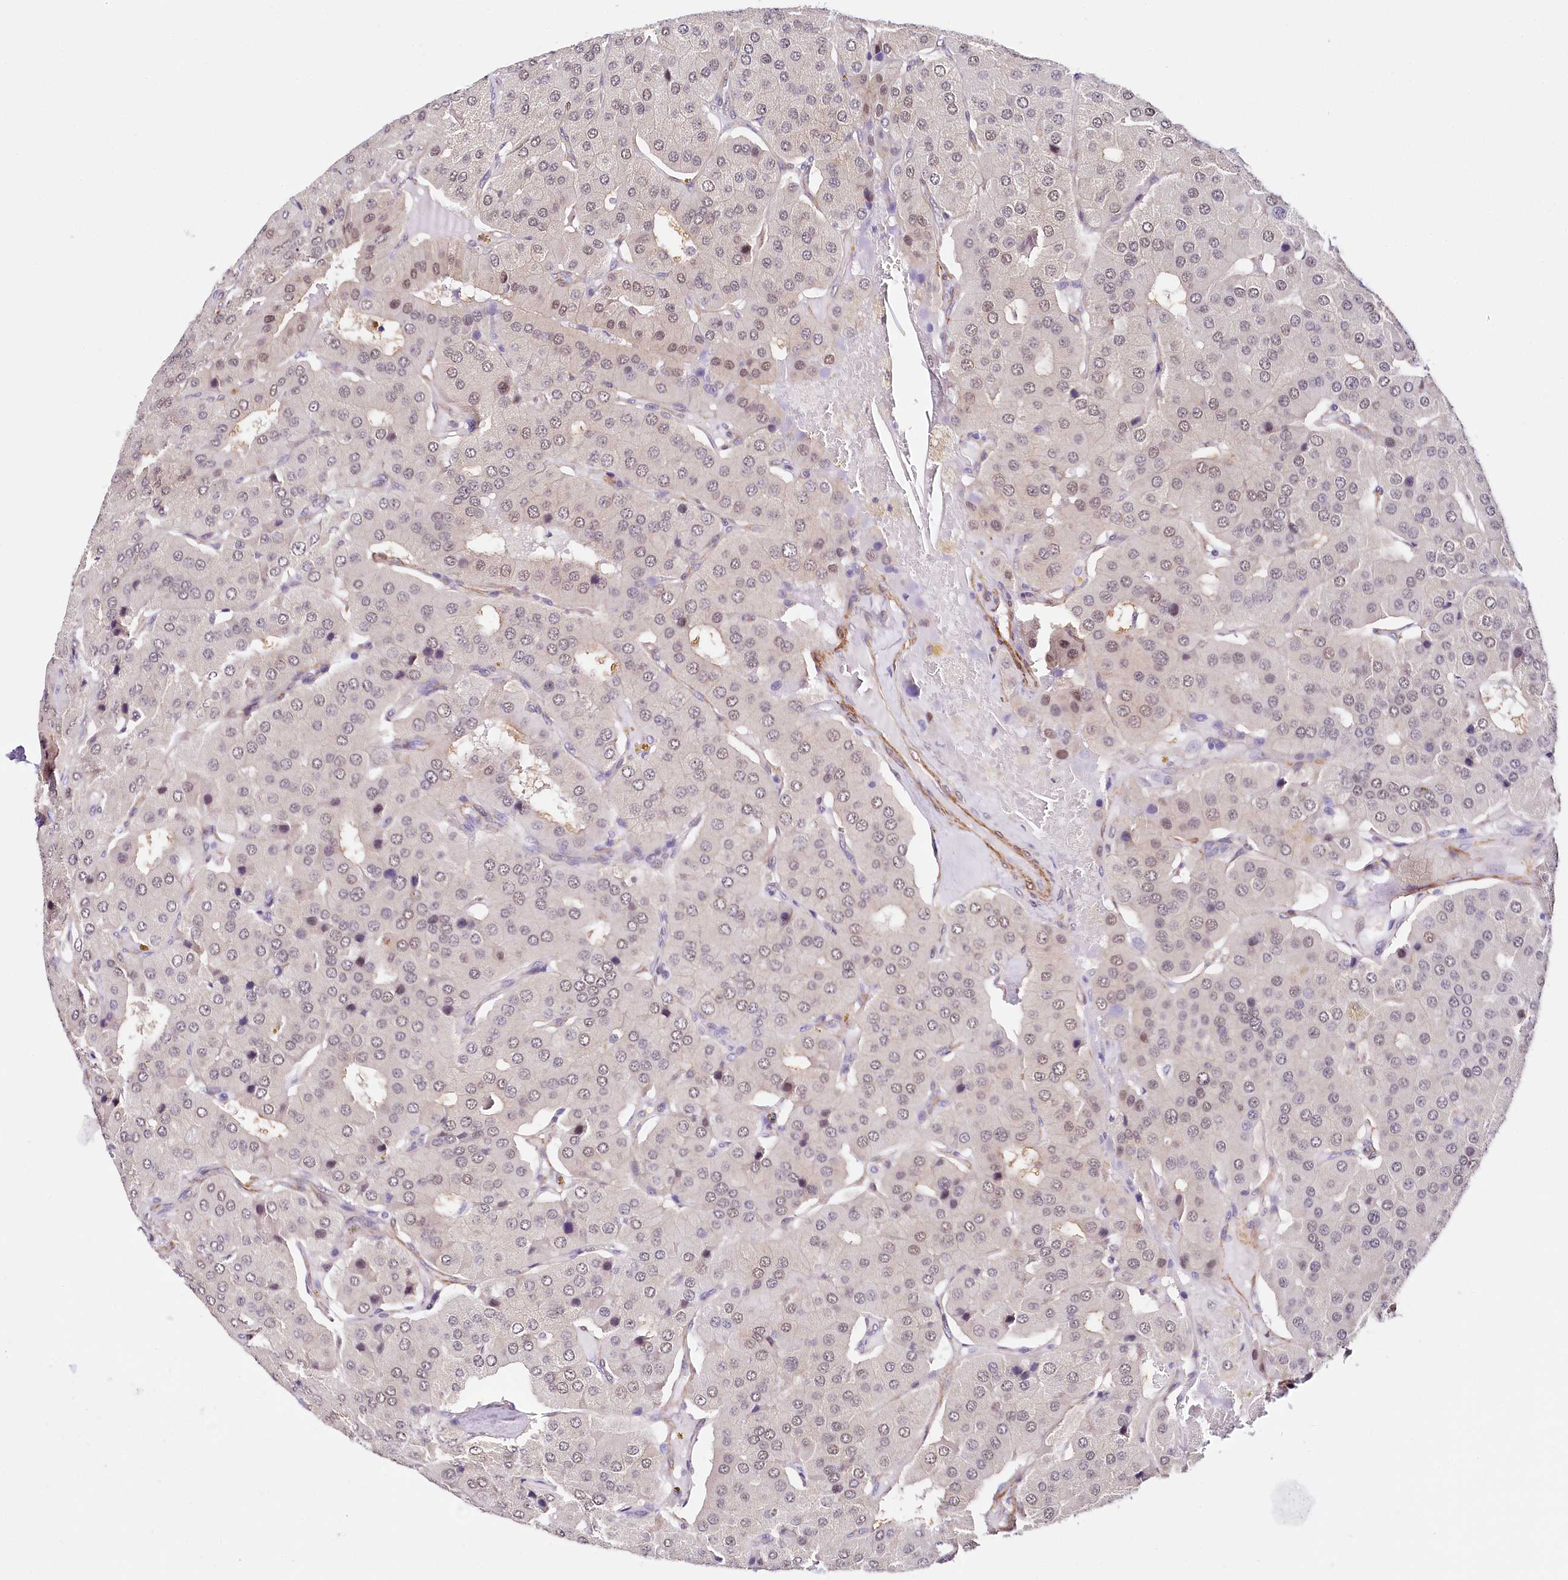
{"staining": {"intensity": "weak", "quantity": "25%-75%", "location": "nuclear"}, "tissue": "parathyroid gland", "cell_type": "Glandular cells", "image_type": "normal", "snomed": [{"axis": "morphology", "description": "Normal tissue, NOS"}, {"axis": "morphology", "description": "Adenoma, NOS"}, {"axis": "topography", "description": "Parathyroid gland"}], "caption": "Parathyroid gland stained with DAB (3,3'-diaminobenzidine) immunohistochemistry shows low levels of weak nuclear expression in about 25%-75% of glandular cells.", "gene": "PPP2R5B", "patient": {"sex": "female", "age": 86}}